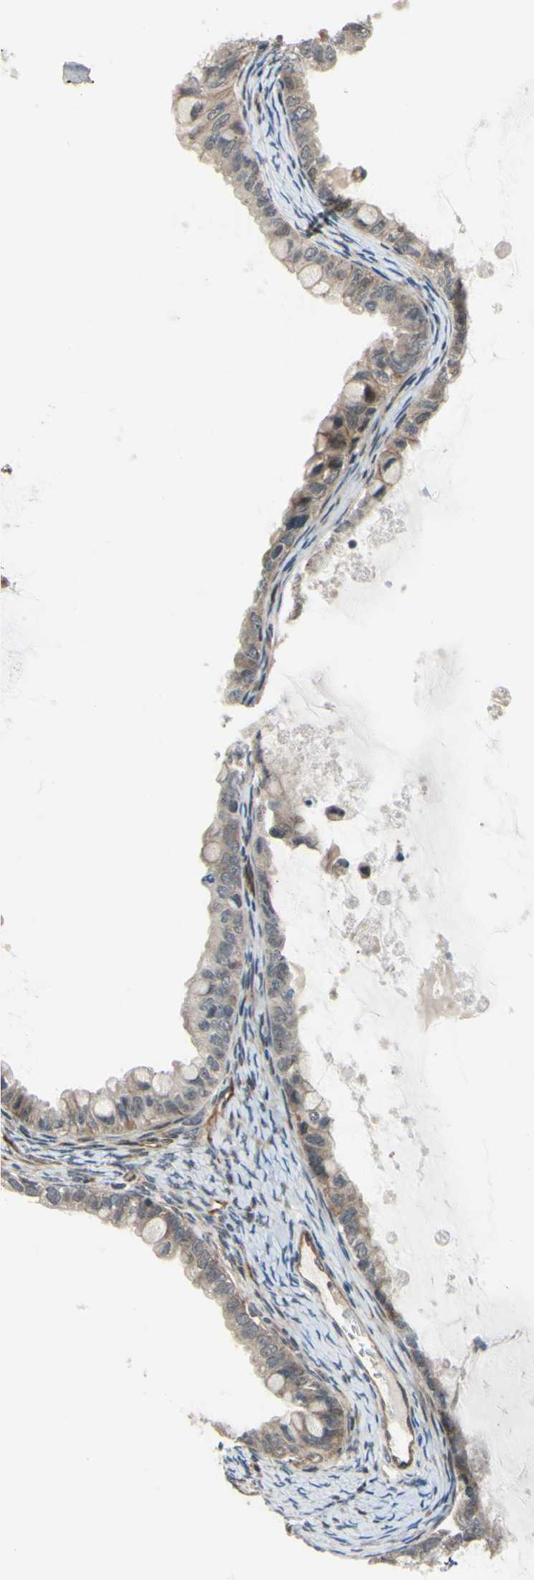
{"staining": {"intensity": "weak", "quantity": ">75%", "location": "cytoplasmic/membranous"}, "tissue": "ovarian cancer", "cell_type": "Tumor cells", "image_type": "cancer", "snomed": [{"axis": "morphology", "description": "Cystadenocarcinoma, mucinous, NOS"}, {"axis": "topography", "description": "Ovary"}], "caption": "High-power microscopy captured an IHC image of ovarian mucinous cystadenocarcinoma, revealing weak cytoplasmic/membranous staining in approximately >75% of tumor cells.", "gene": "COMMD9", "patient": {"sex": "female", "age": 80}}